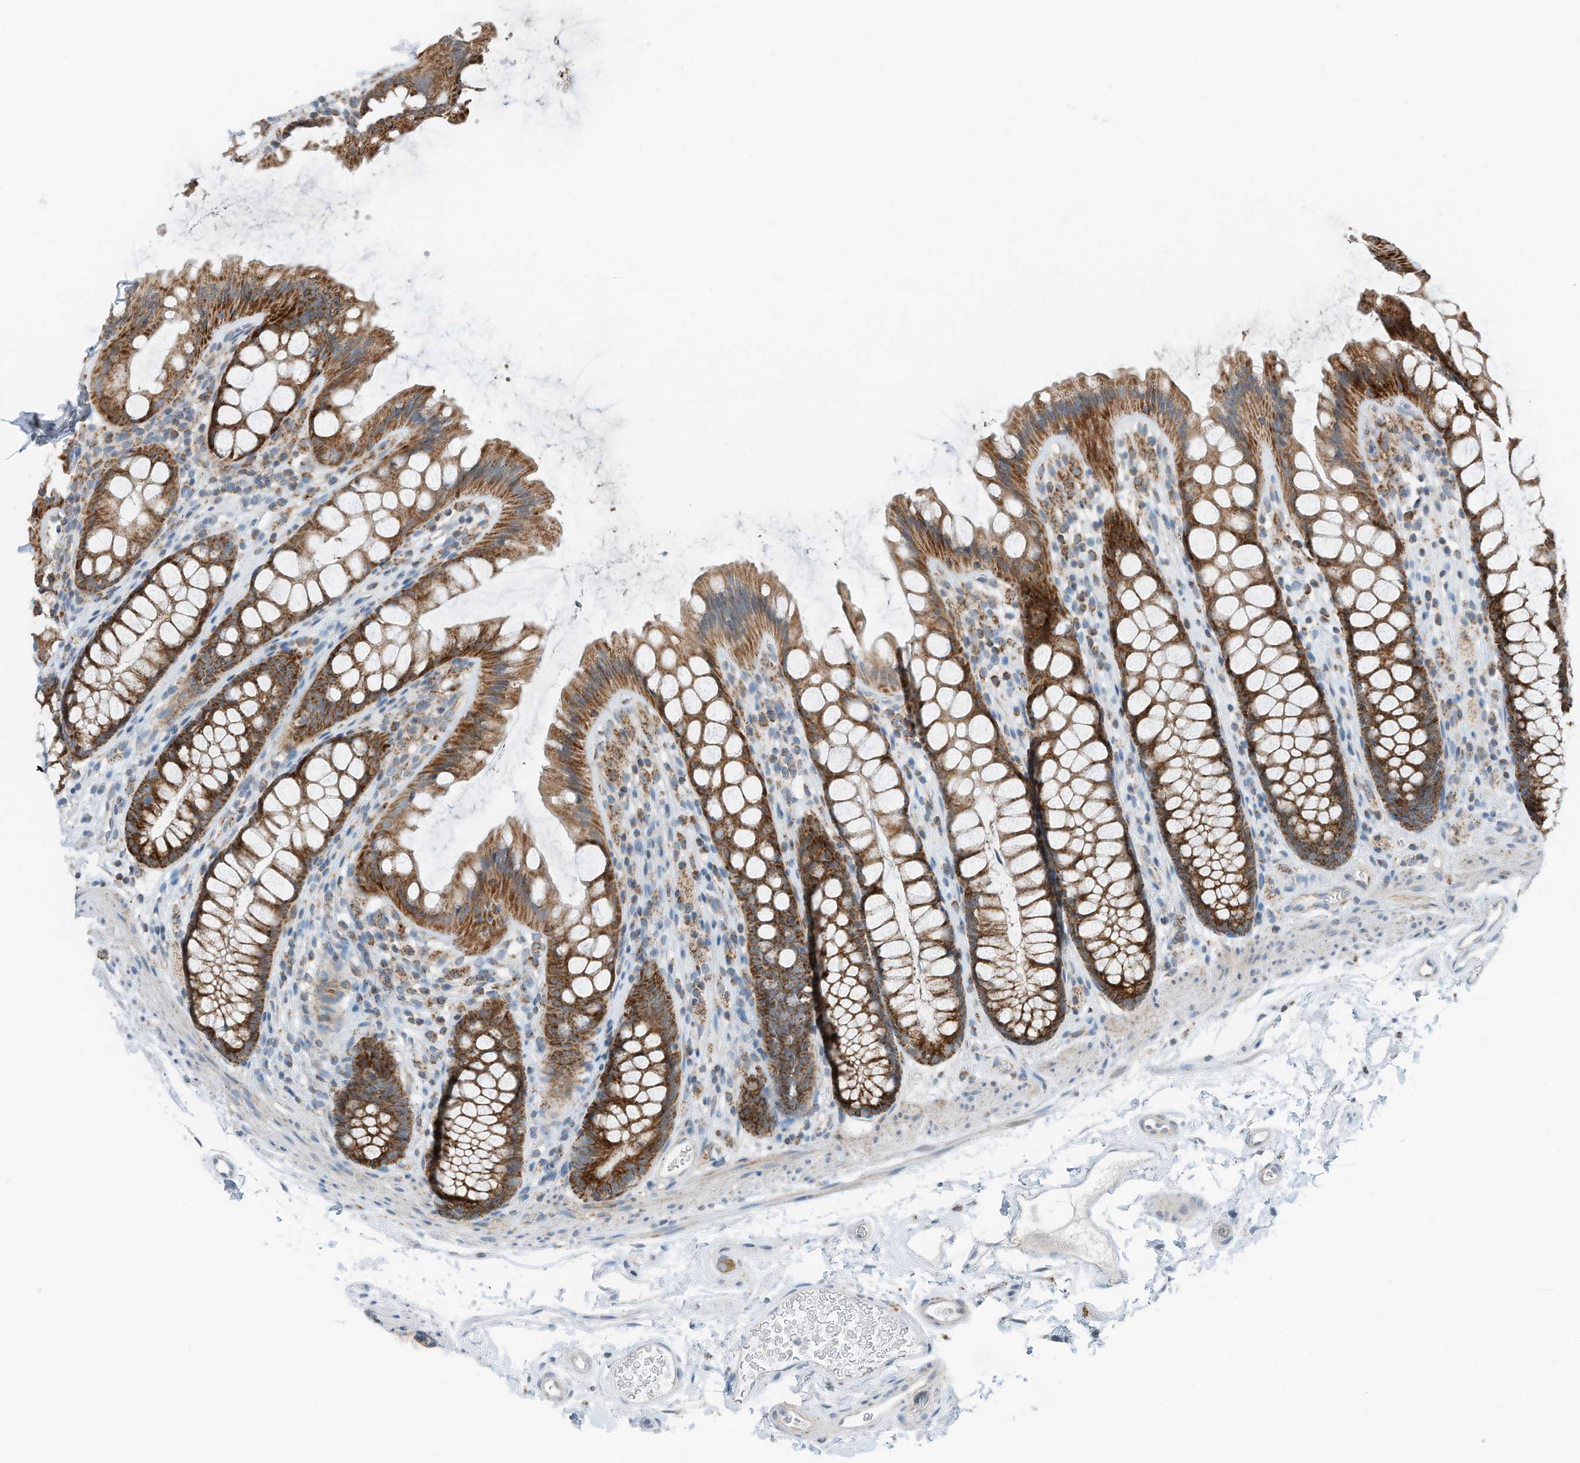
{"staining": {"intensity": "strong", "quantity": ">75%", "location": "cytoplasmic/membranous"}, "tissue": "rectum", "cell_type": "Glandular cells", "image_type": "normal", "snomed": [{"axis": "morphology", "description": "Normal tissue, NOS"}, {"axis": "topography", "description": "Rectum"}], "caption": "This histopathology image displays IHC staining of normal rectum, with high strong cytoplasmic/membranous staining in about >75% of glandular cells.", "gene": "RMND1", "patient": {"sex": "female", "age": 65}}